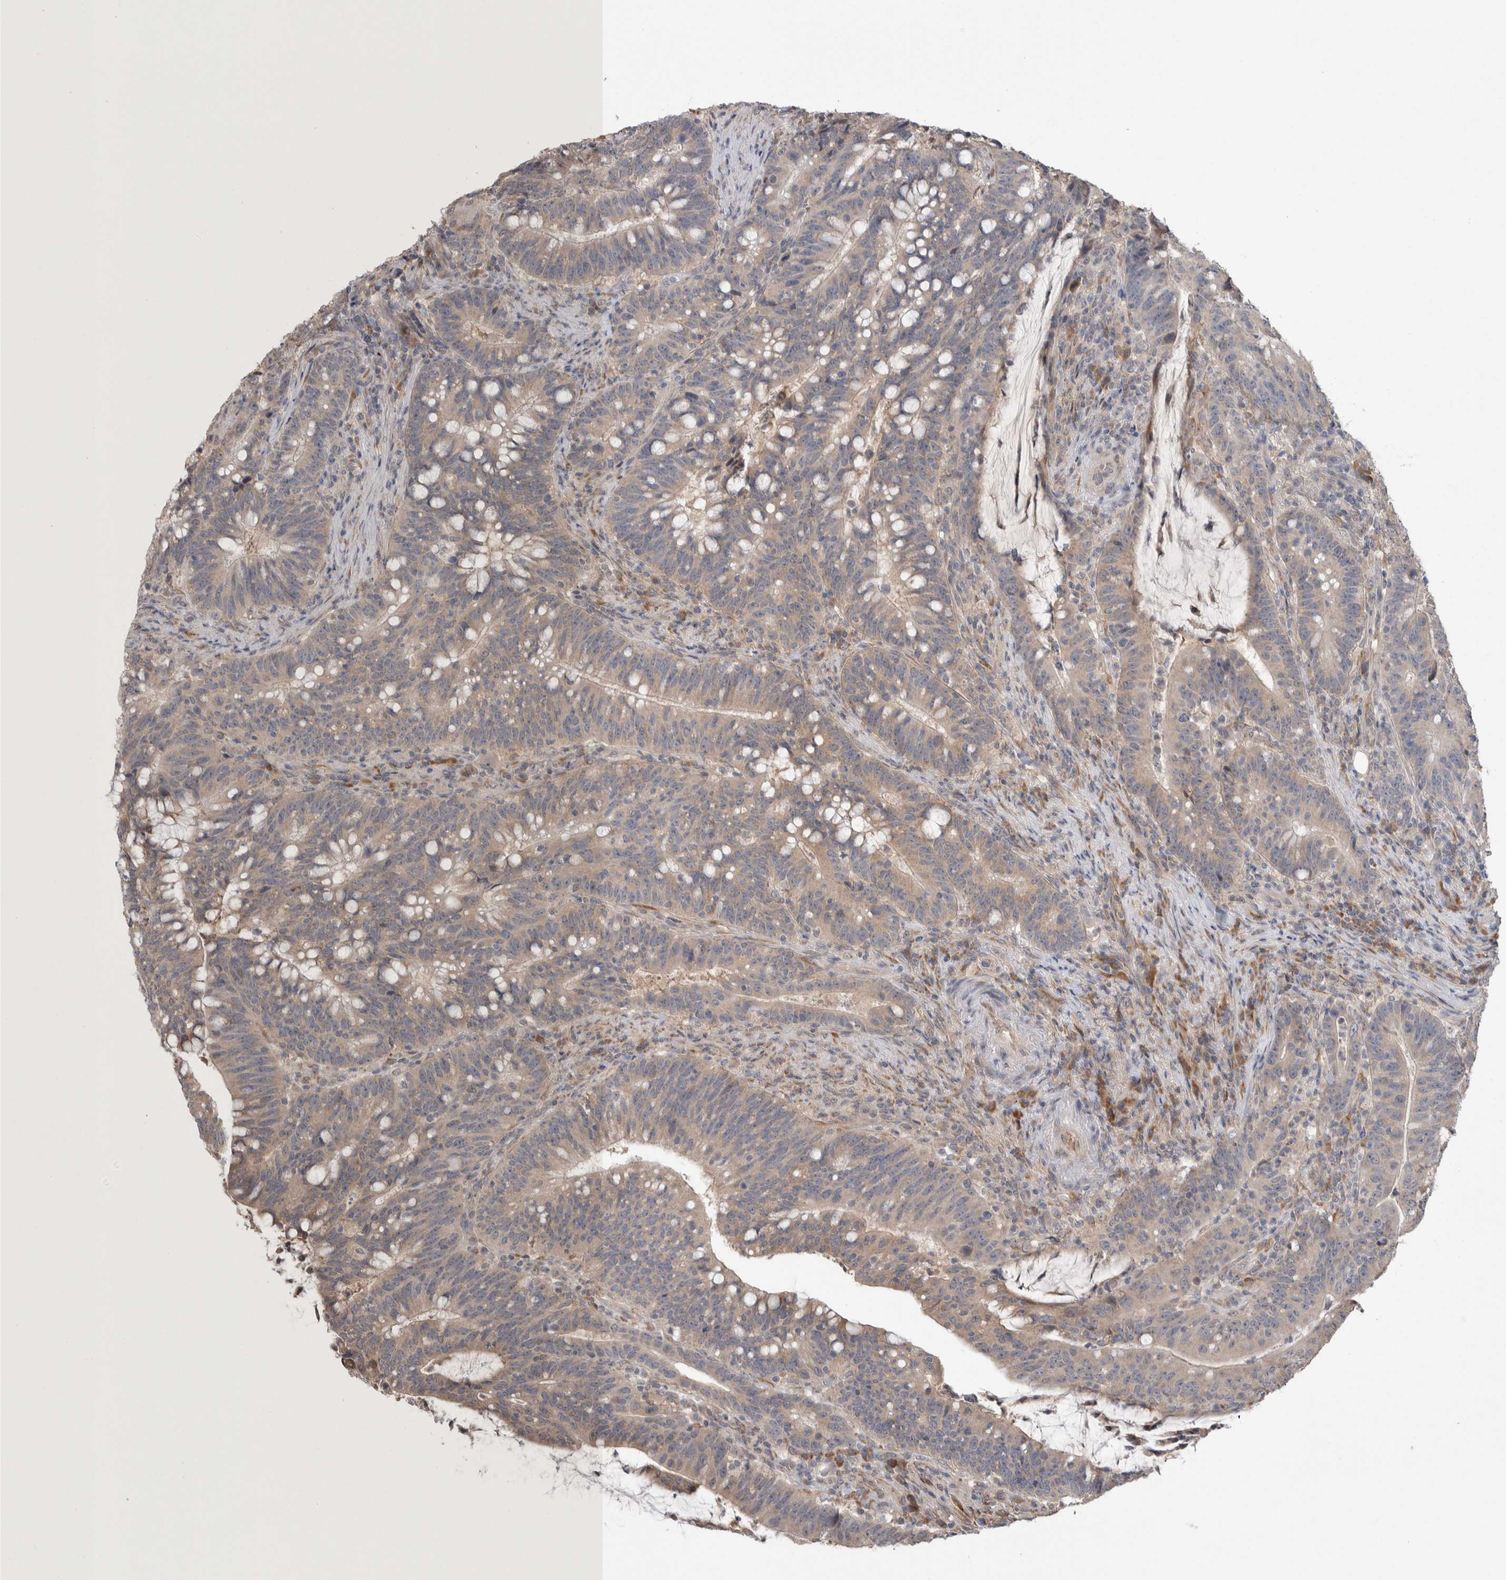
{"staining": {"intensity": "weak", "quantity": ">75%", "location": "cytoplasmic/membranous"}, "tissue": "colorectal cancer", "cell_type": "Tumor cells", "image_type": "cancer", "snomed": [{"axis": "morphology", "description": "Adenocarcinoma, NOS"}, {"axis": "topography", "description": "Colon"}], "caption": "Immunohistochemistry of human colorectal cancer displays low levels of weak cytoplasmic/membranous staining in approximately >75% of tumor cells.", "gene": "CUL2", "patient": {"sex": "female", "age": 66}}